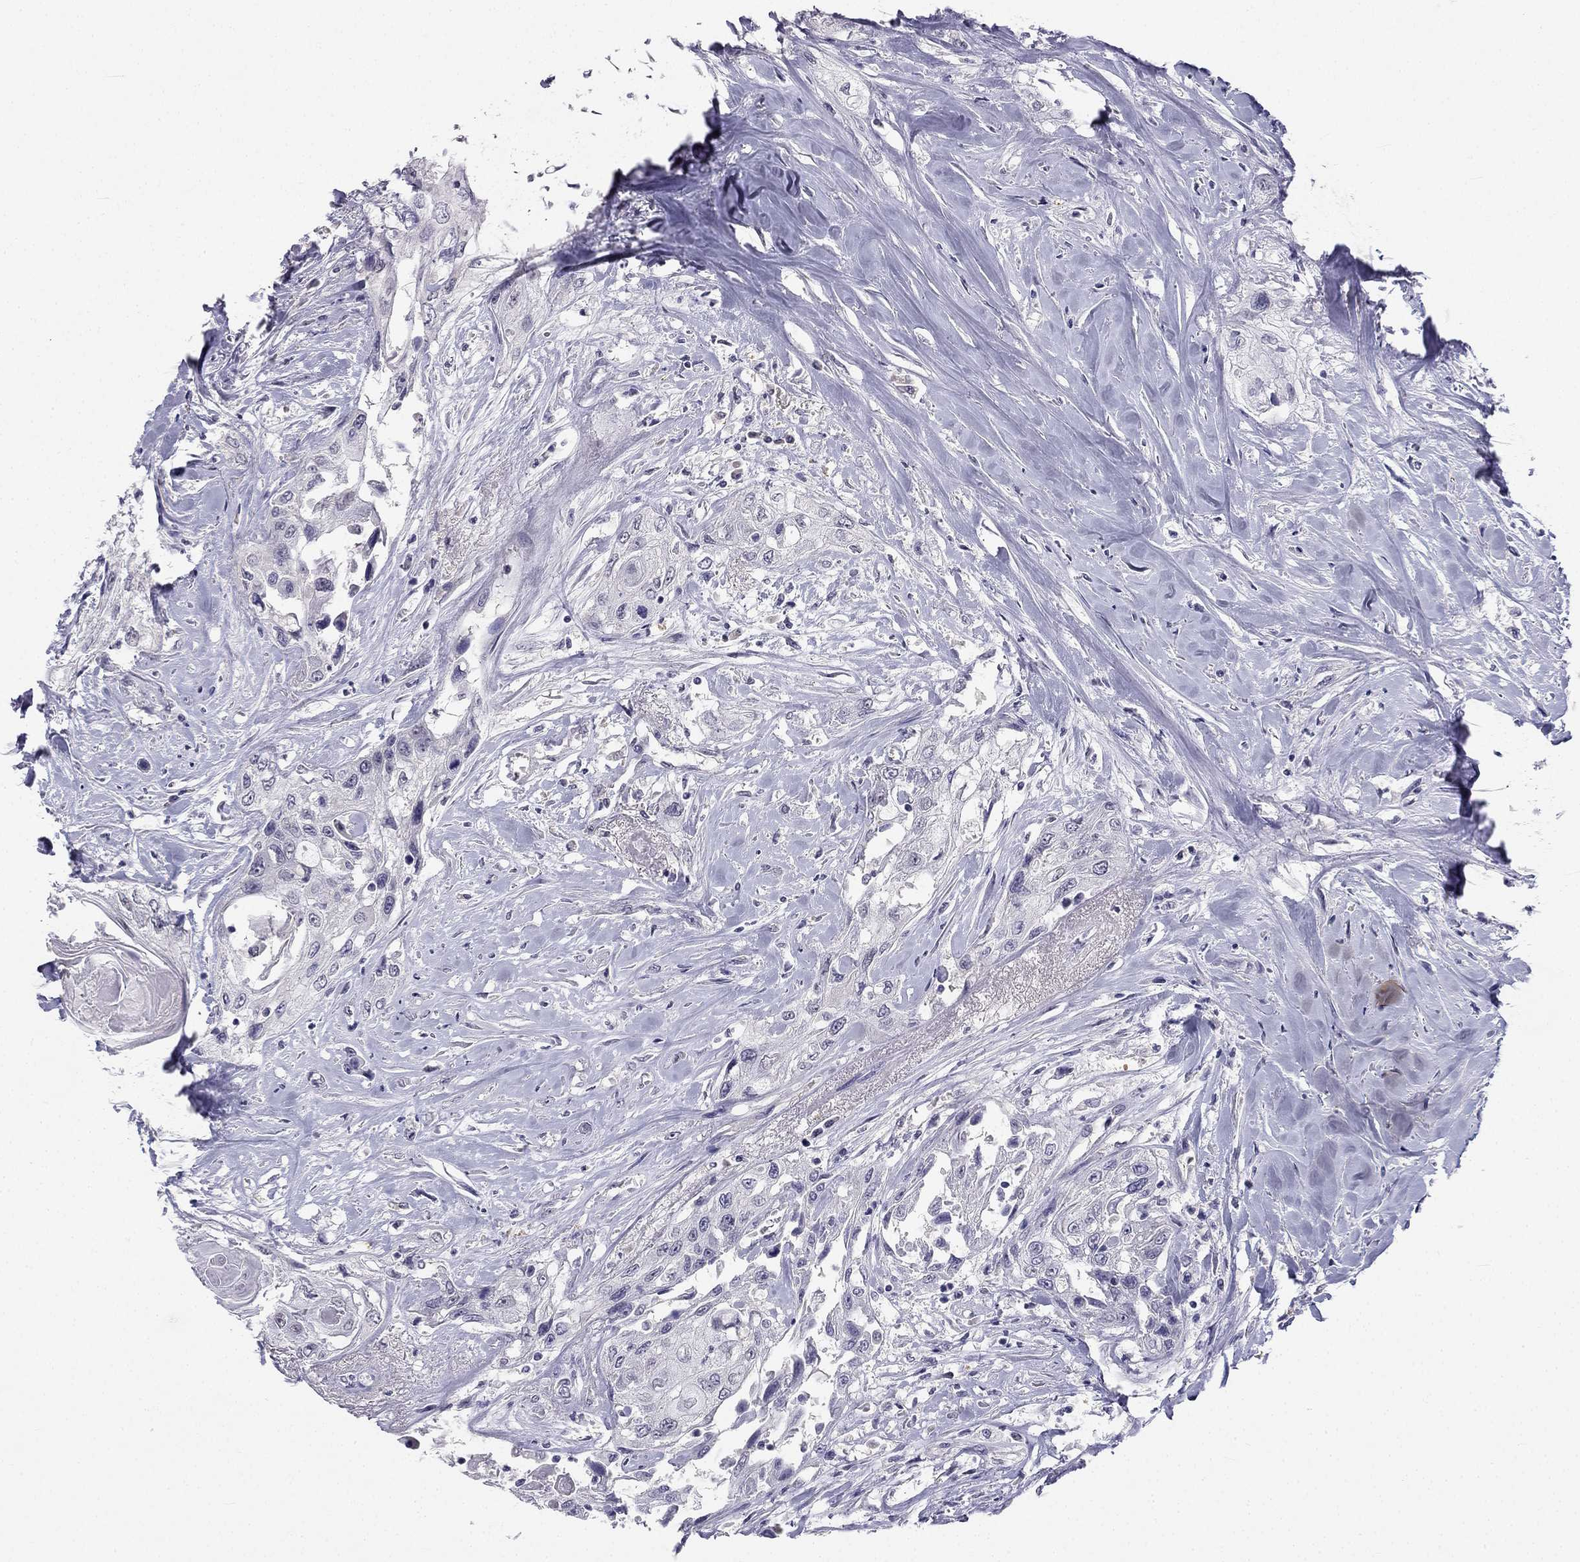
{"staining": {"intensity": "negative", "quantity": "none", "location": "none"}, "tissue": "head and neck cancer", "cell_type": "Tumor cells", "image_type": "cancer", "snomed": [{"axis": "morphology", "description": "Normal tissue, NOS"}, {"axis": "morphology", "description": "Squamous cell carcinoma, NOS"}, {"axis": "topography", "description": "Oral tissue"}, {"axis": "topography", "description": "Peripheral nerve tissue"}, {"axis": "topography", "description": "Head-Neck"}], "caption": "The immunohistochemistry image has no significant staining in tumor cells of head and neck squamous cell carcinoma tissue. (DAB (3,3'-diaminobenzidine) immunohistochemistry visualized using brightfield microscopy, high magnification).", "gene": "C16orf89", "patient": {"sex": "female", "age": 59}}